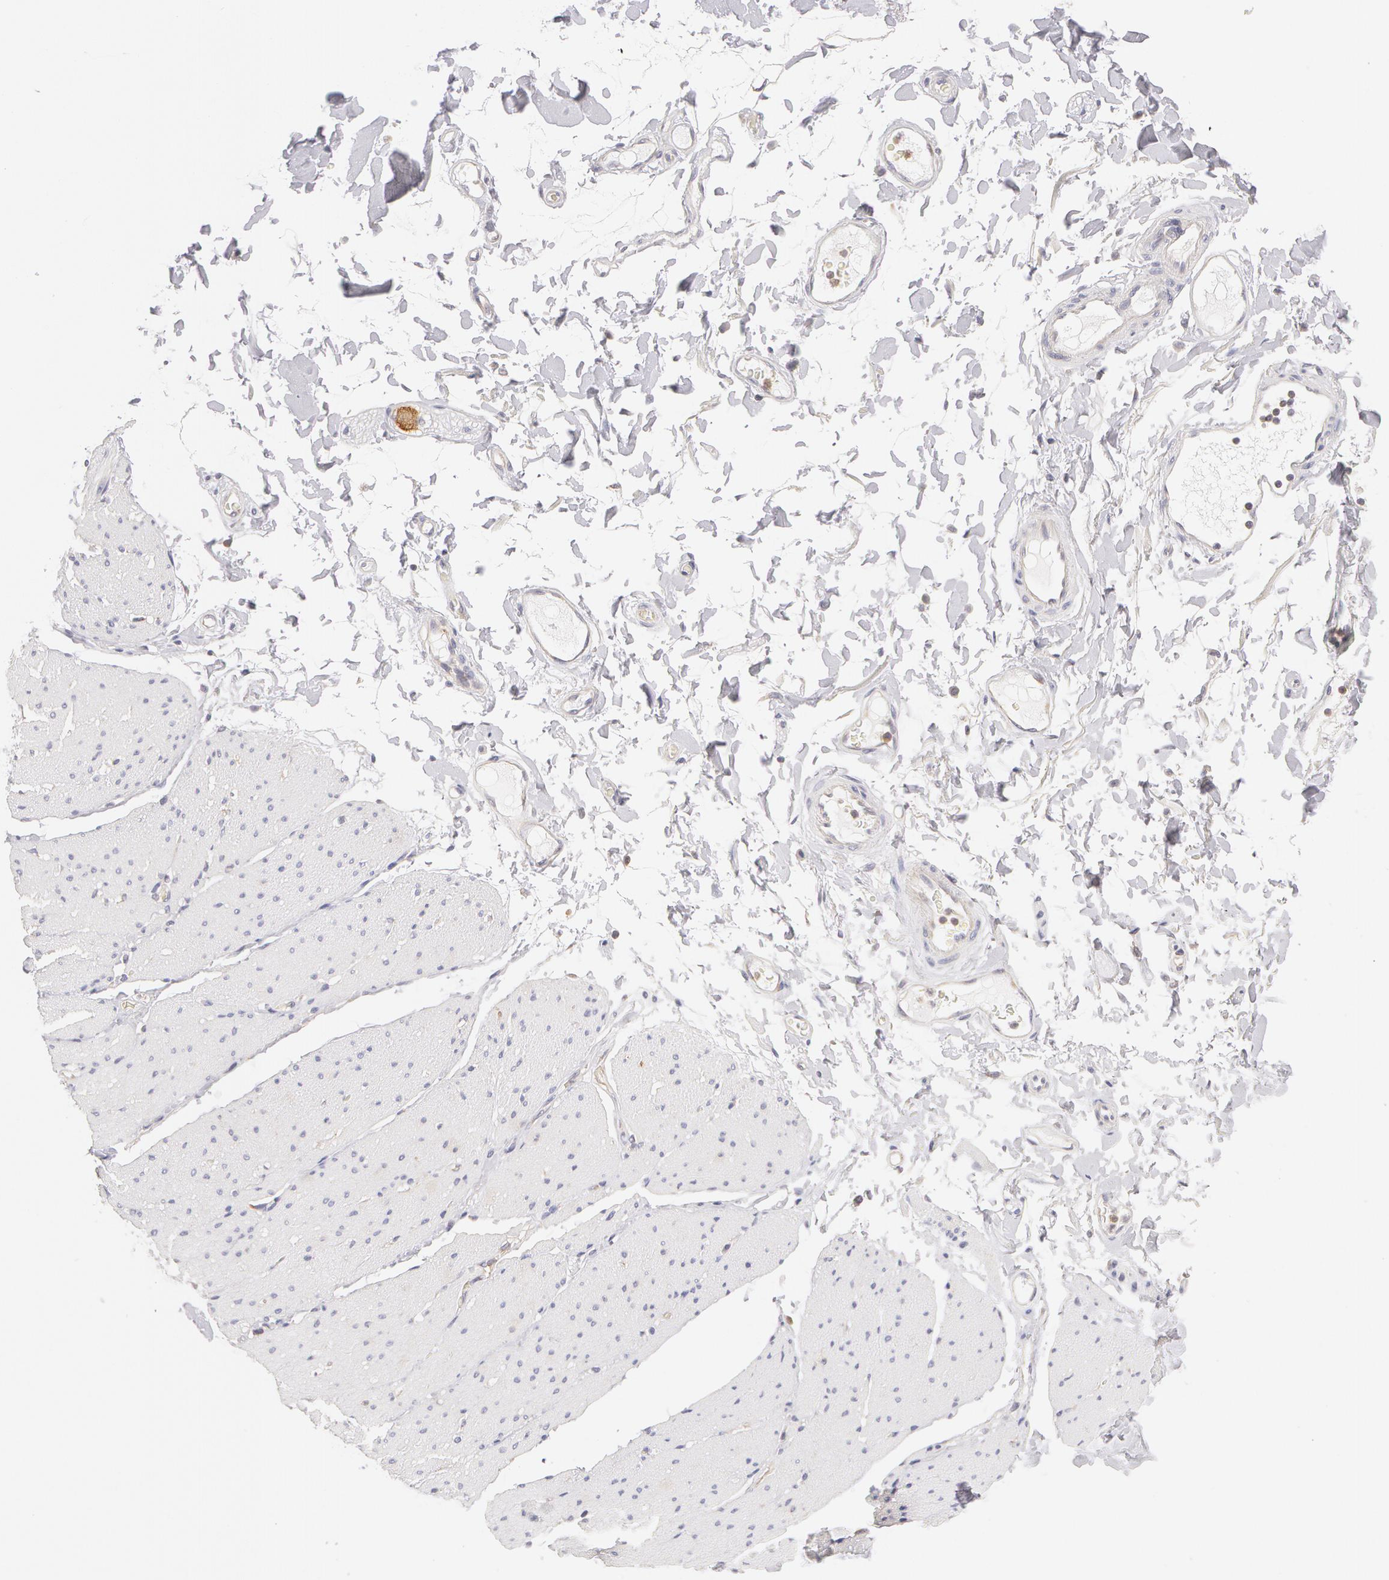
{"staining": {"intensity": "weak", "quantity": ">75%", "location": "cytoplasmic/membranous"}, "tissue": "adipose tissue", "cell_type": "Adipocytes", "image_type": "normal", "snomed": [{"axis": "morphology", "description": "Normal tissue, NOS"}, {"axis": "topography", "description": "Duodenum"}], "caption": "Unremarkable adipose tissue displays weak cytoplasmic/membranous expression in approximately >75% of adipocytes, visualized by immunohistochemistry.", "gene": "DDX3X", "patient": {"sex": "male", "age": 63}}